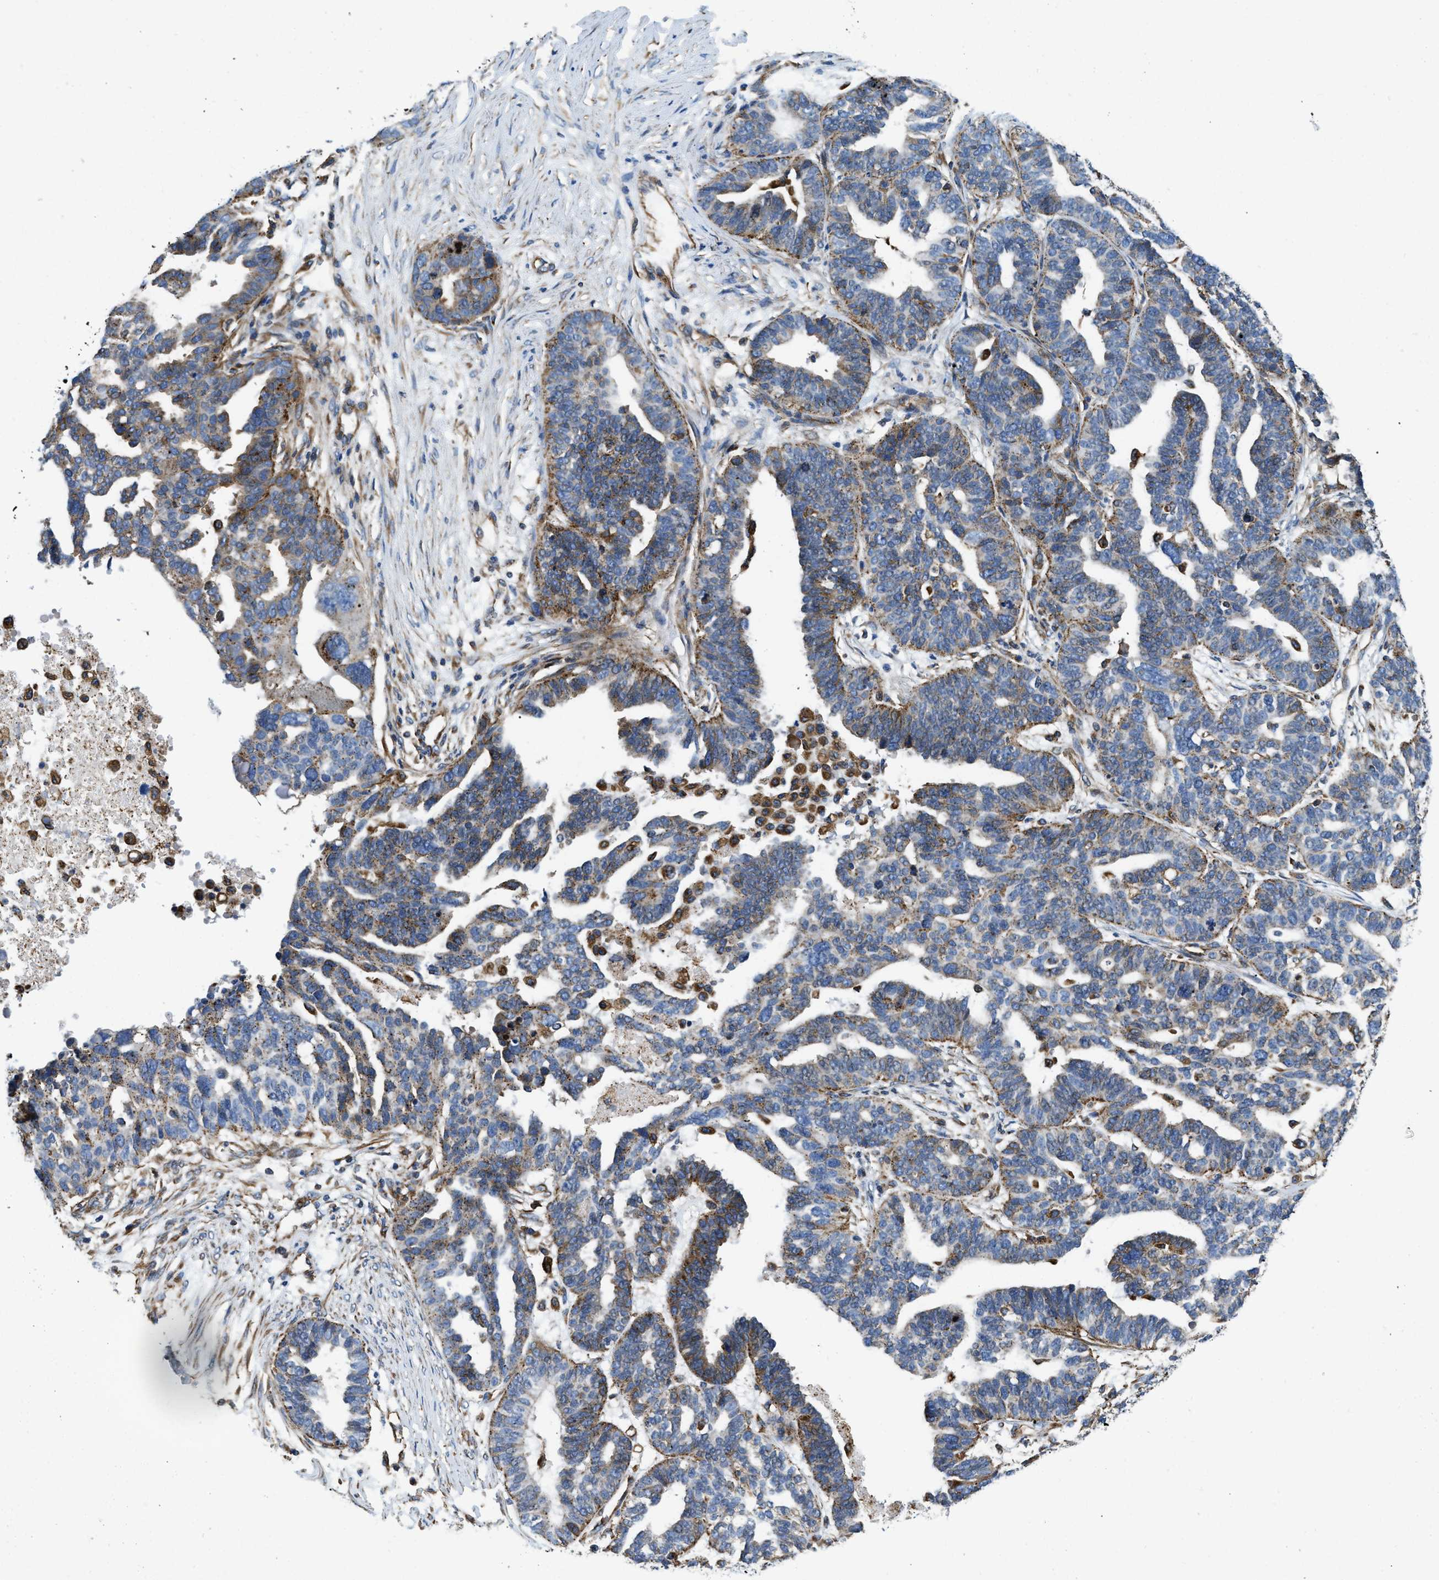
{"staining": {"intensity": "weak", "quantity": "25%-75%", "location": "cytoplasmic/membranous"}, "tissue": "ovarian cancer", "cell_type": "Tumor cells", "image_type": "cancer", "snomed": [{"axis": "morphology", "description": "Cystadenocarcinoma, serous, NOS"}, {"axis": "topography", "description": "Ovary"}], "caption": "Tumor cells show low levels of weak cytoplasmic/membranous positivity in about 25%-75% of cells in ovarian cancer (serous cystadenocarcinoma). (brown staining indicates protein expression, while blue staining denotes nuclei).", "gene": "HSD17B12", "patient": {"sex": "female", "age": 59}}